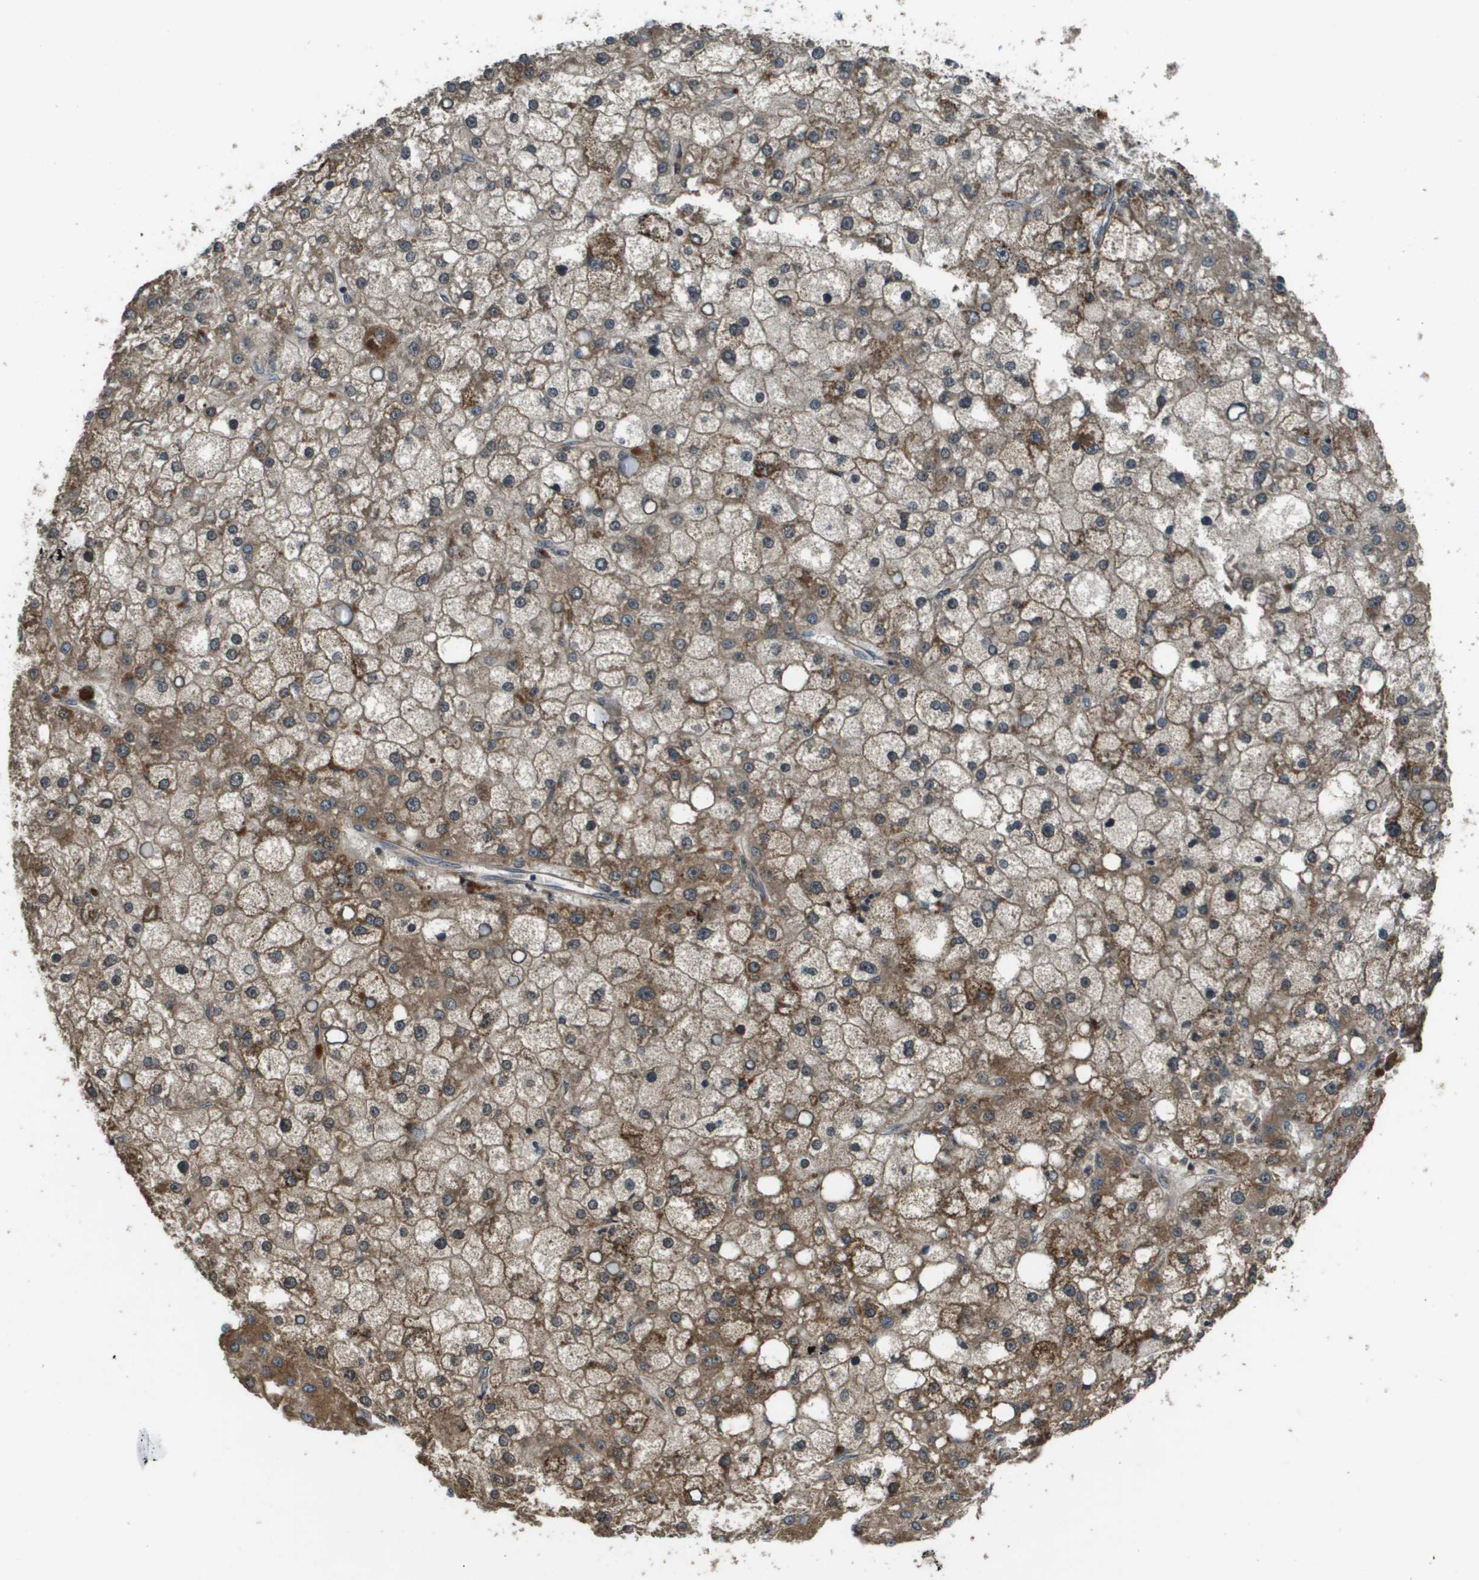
{"staining": {"intensity": "moderate", "quantity": ">75%", "location": "cytoplasmic/membranous"}, "tissue": "liver cancer", "cell_type": "Tumor cells", "image_type": "cancer", "snomed": [{"axis": "morphology", "description": "Carcinoma, Hepatocellular, NOS"}, {"axis": "topography", "description": "Liver"}], "caption": "Immunohistochemical staining of human hepatocellular carcinoma (liver) shows medium levels of moderate cytoplasmic/membranous expression in about >75% of tumor cells.", "gene": "CDKN2C", "patient": {"sex": "male", "age": 67}}